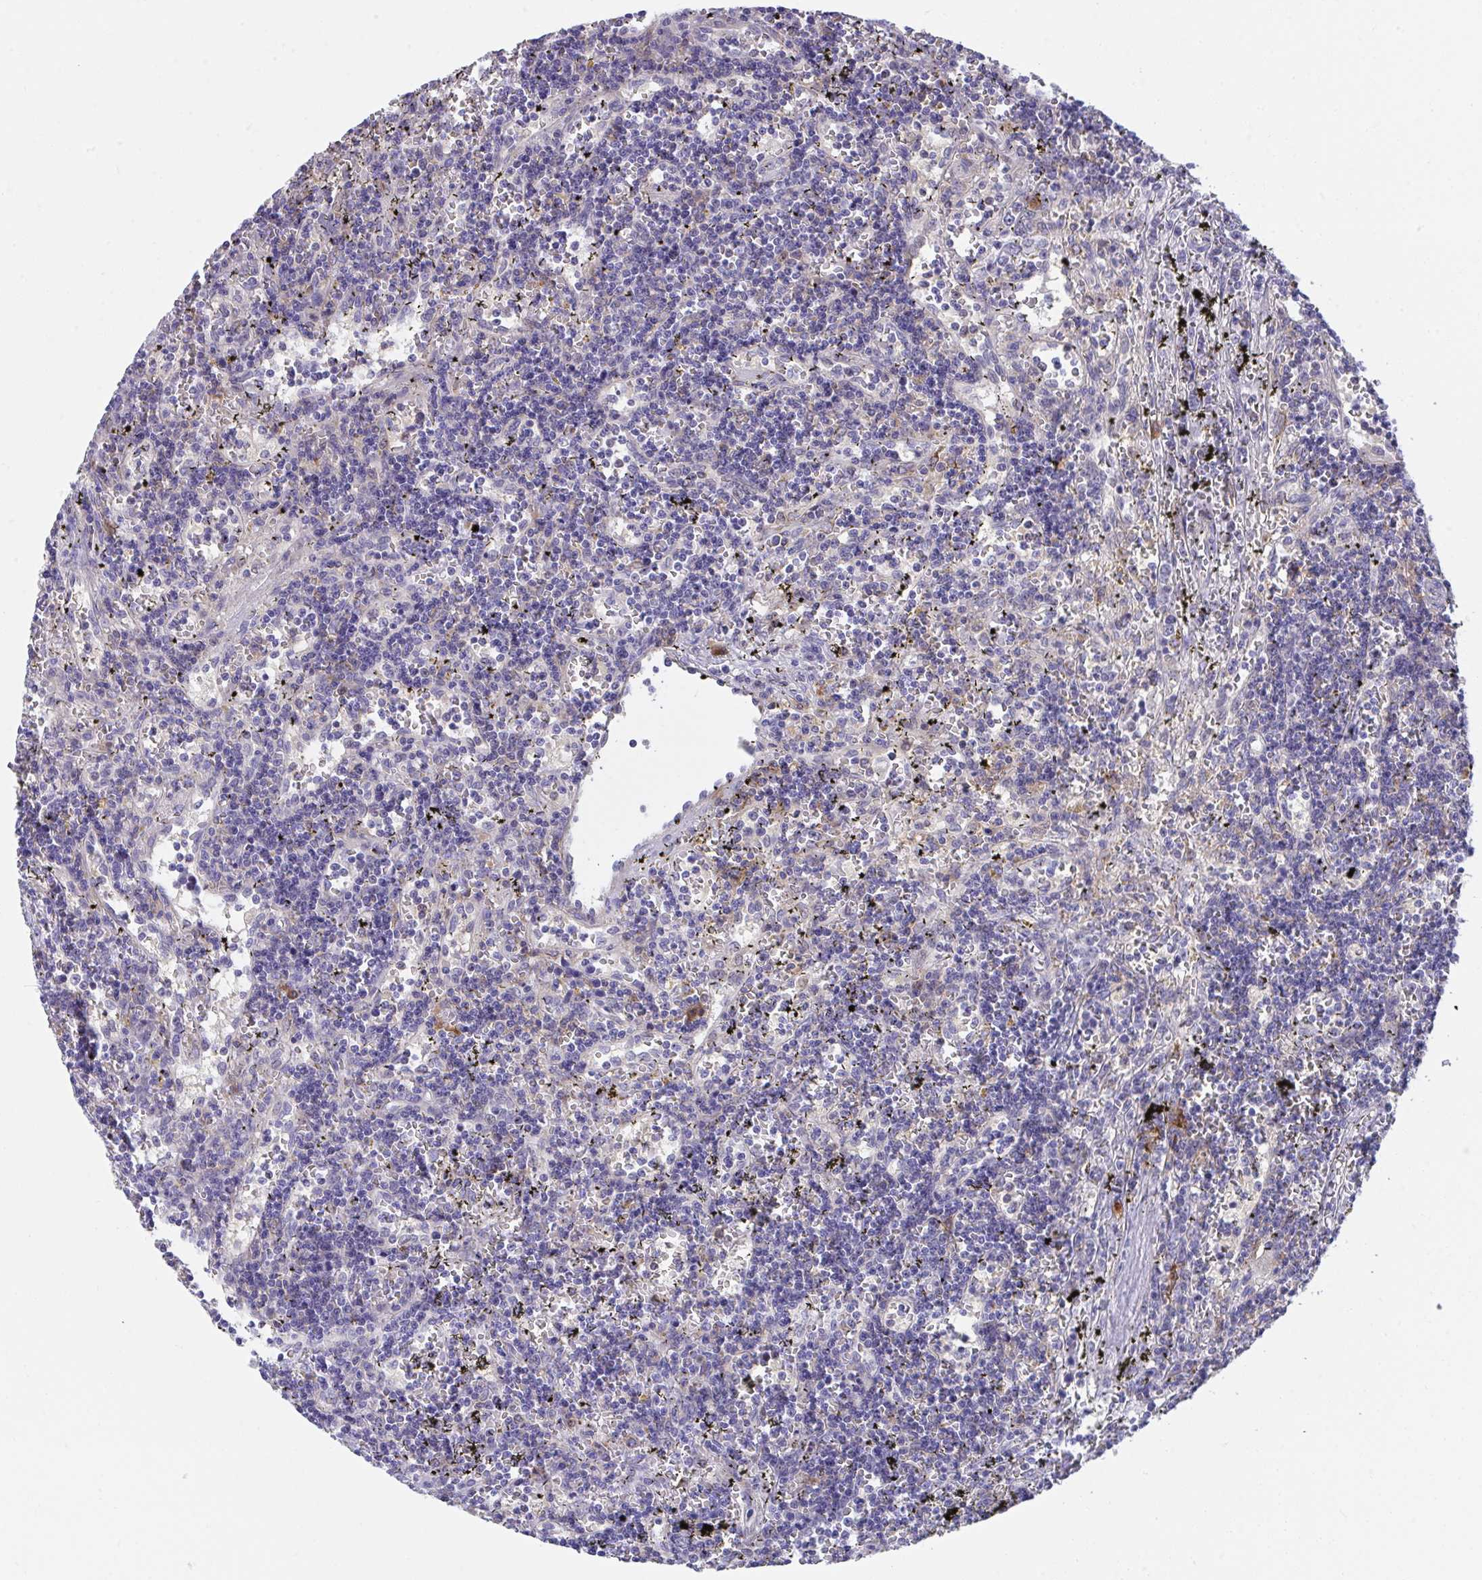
{"staining": {"intensity": "negative", "quantity": "none", "location": "none"}, "tissue": "lymphoma", "cell_type": "Tumor cells", "image_type": "cancer", "snomed": [{"axis": "morphology", "description": "Malignant lymphoma, non-Hodgkin's type, Low grade"}, {"axis": "topography", "description": "Spleen"}], "caption": "IHC histopathology image of neoplastic tissue: low-grade malignant lymphoma, non-Hodgkin's type stained with DAB exhibits no significant protein expression in tumor cells.", "gene": "SLAMF7", "patient": {"sex": "male", "age": 60}}